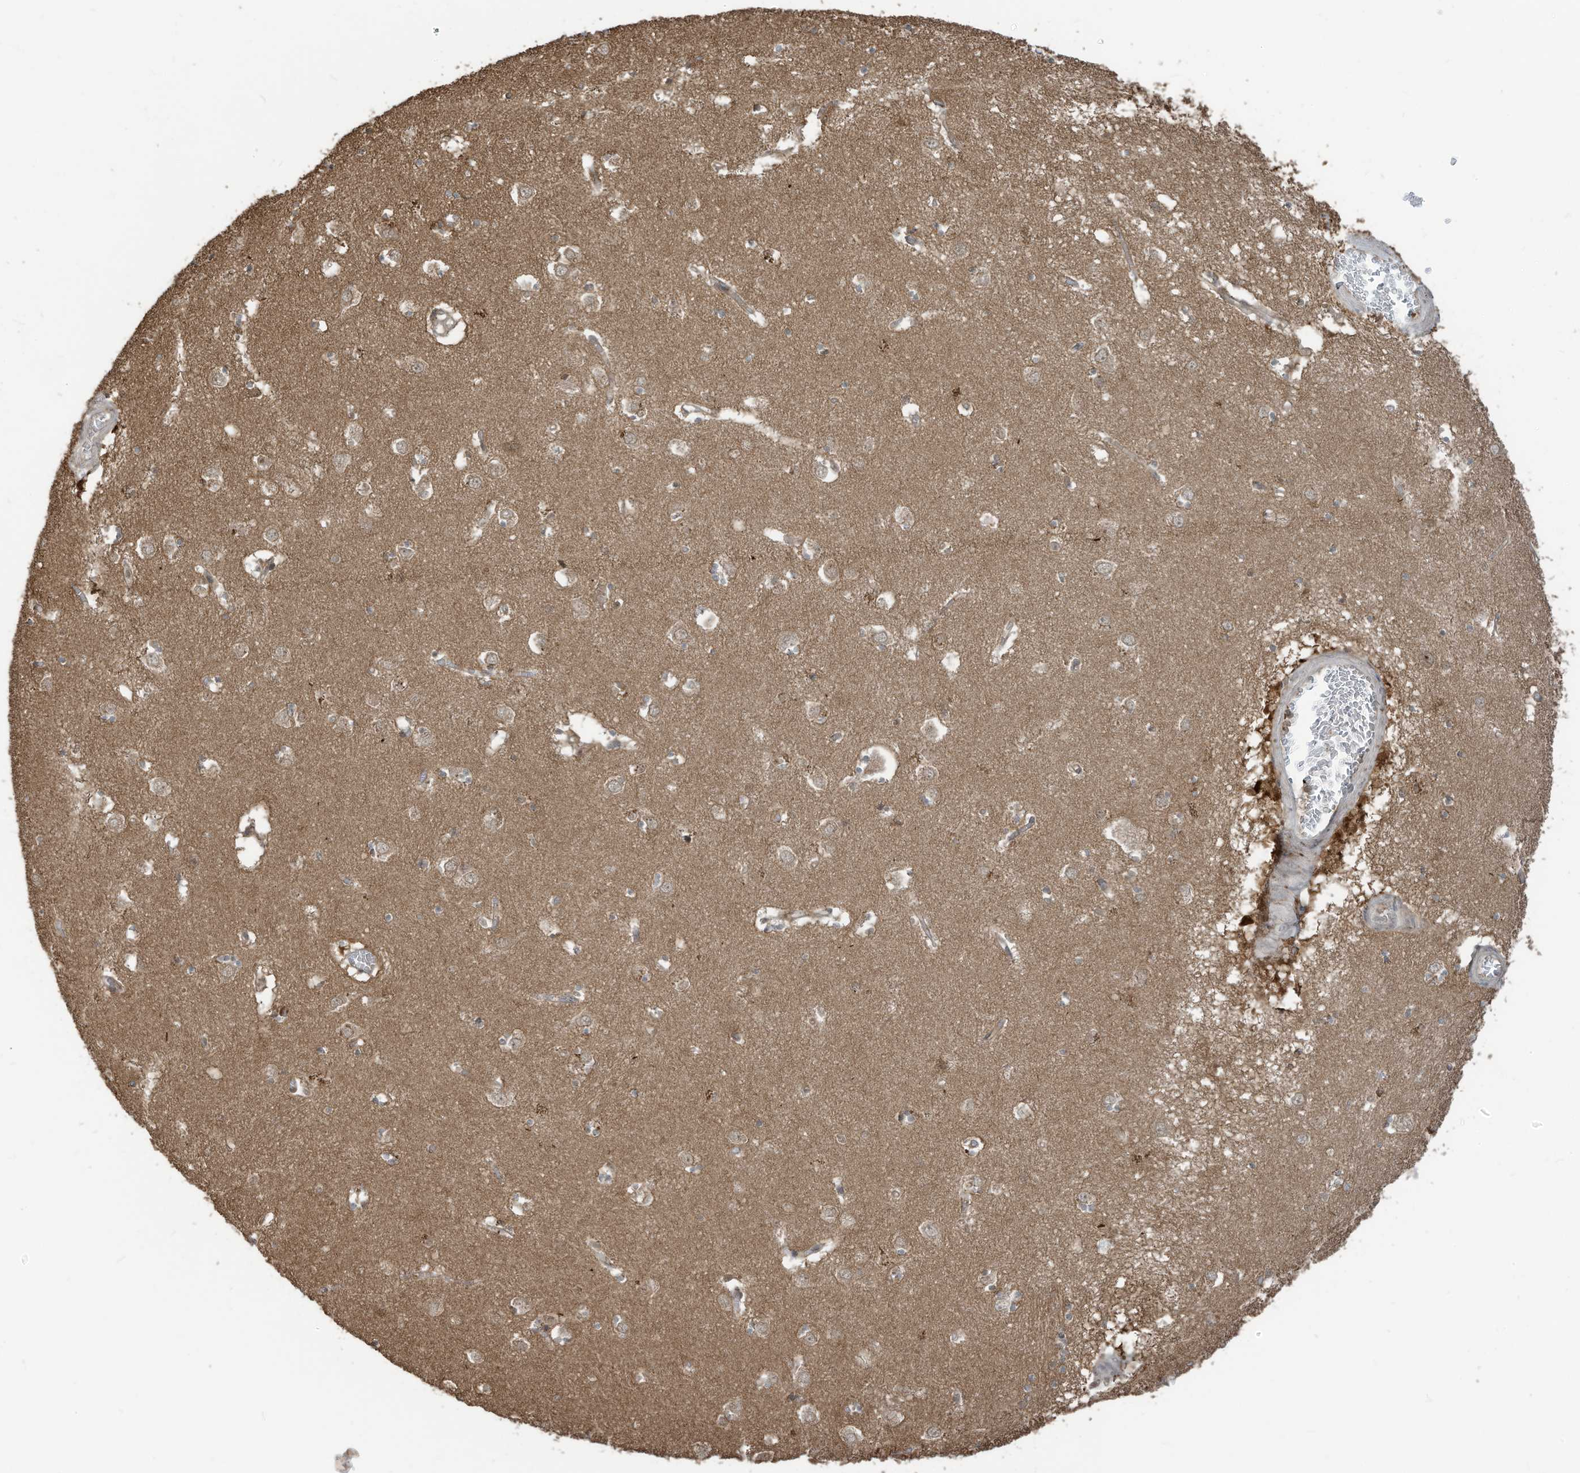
{"staining": {"intensity": "weak", "quantity": "<25%", "location": "cytoplasmic/membranous"}, "tissue": "caudate", "cell_type": "Glial cells", "image_type": "normal", "snomed": [{"axis": "morphology", "description": "Normal tissue, NOS"}, {"axis": "topography", "description": "Lateral ventricle wall"}], "caption": "Caudate was stained to show a protein in brown. There is no significant staining in glial cells. (DAB immunohistochemistry (IHC), high magnification).", "gene": "CARF", "patient": {"sex": "male", "age": 70}}